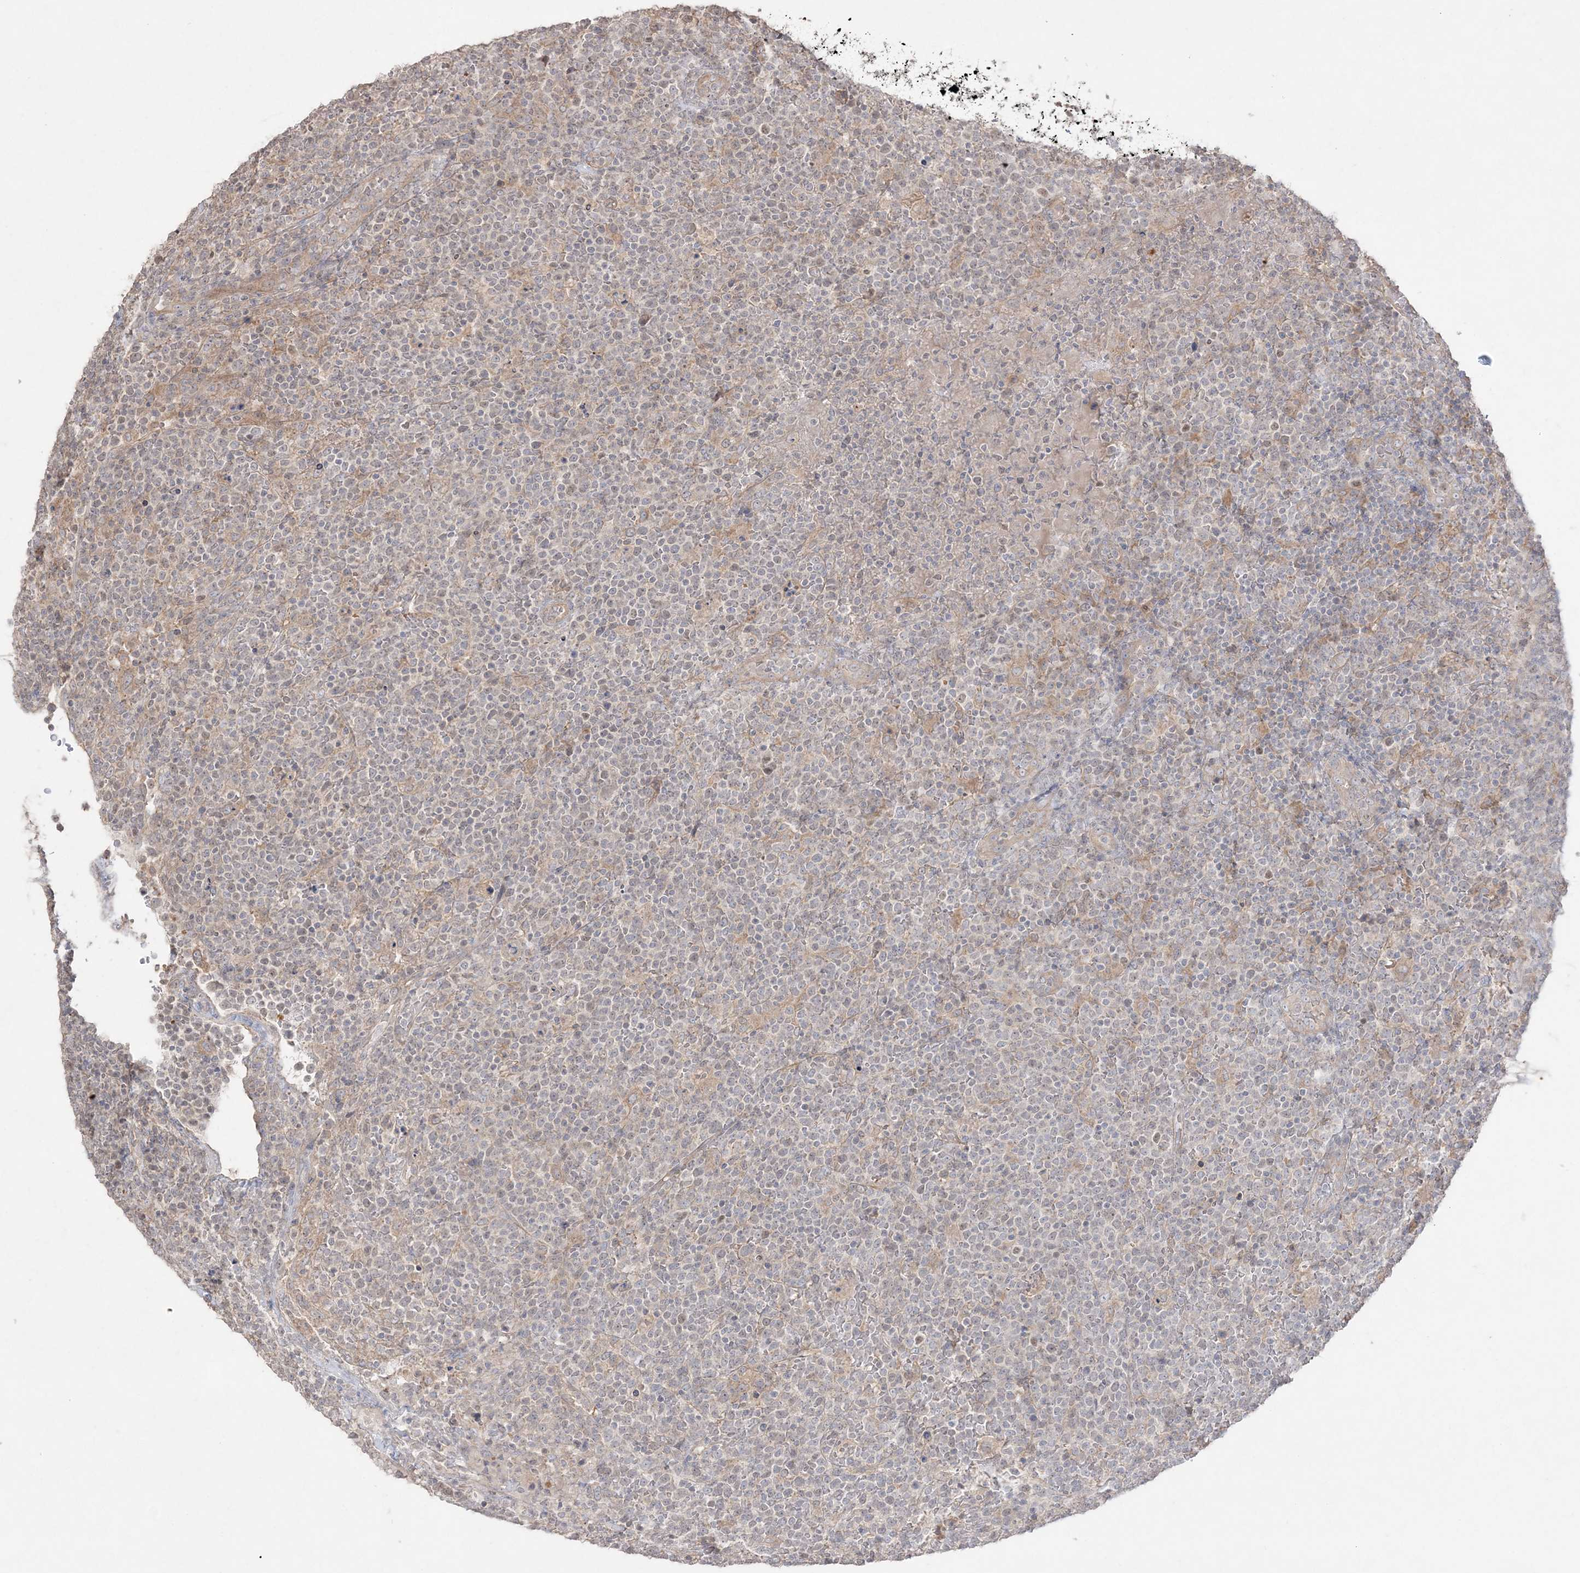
{"staining": {"intensity": "negative", "quantity": "none", "location": "none"}, "tissue": "lymphoma", "cell_type": "Tumor cells", "image_type": "cancer", "snomed": [{"axis": "morphology", "description": "Malignant lymphoma, non-Hodgkin's type, High grade"}, {"axis": "topography", "description": "Lymph node"}], "caption": "An image of lymphoma stained for a protein exhibits no brown staining in tumor cells. (Brightfield microscopy of DAB (3,3'-diaminobenzidine) immunohistochemistry at high magnification).", "gene": "SH3BP4", "patient": {"sex": "male", "age": 61}}